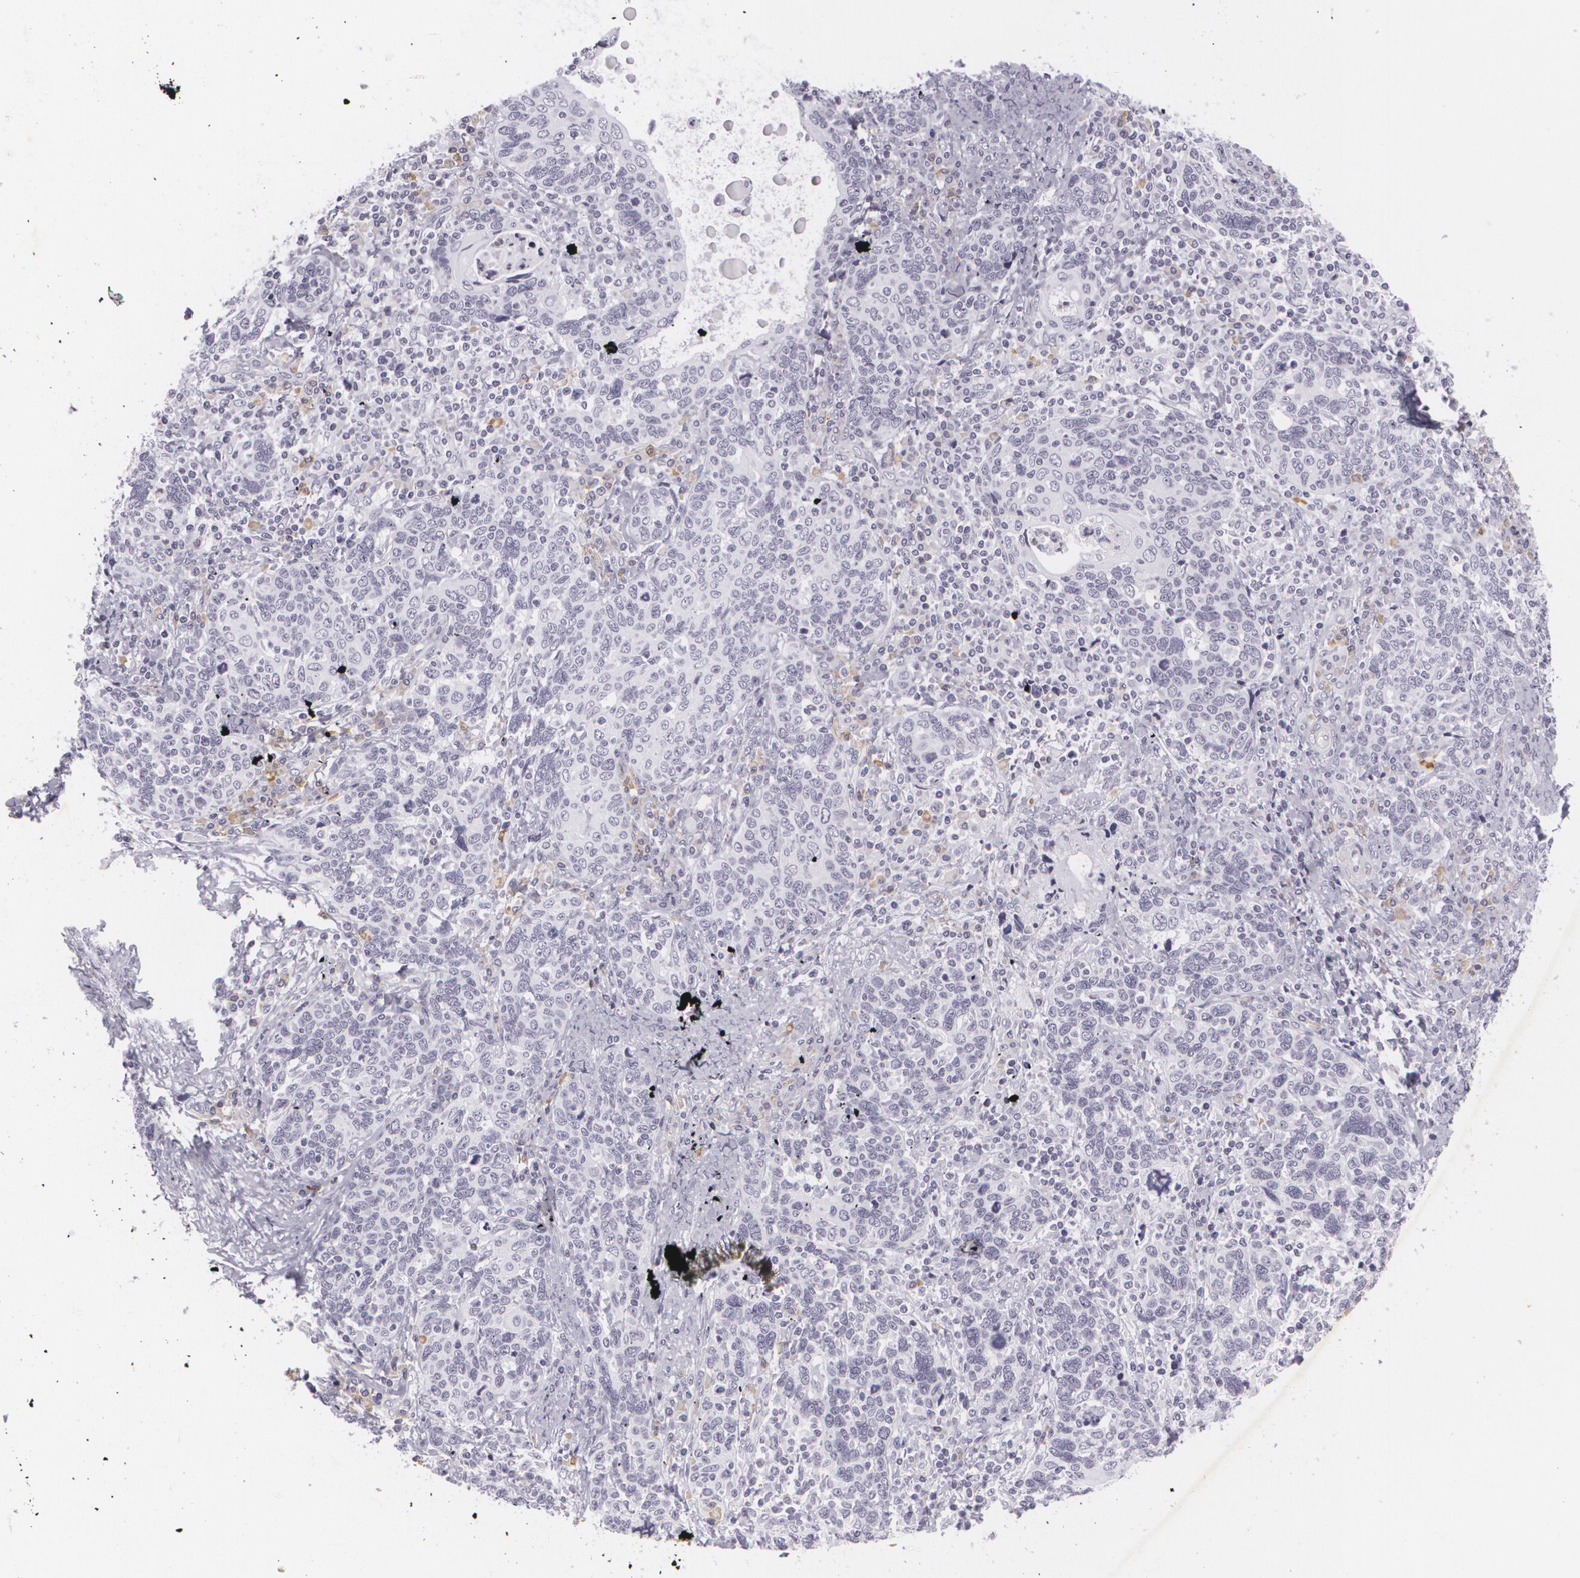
{"staining": {"intensity": "negative", "quantity": "none", "location": "none"}, "tissue": "cervical cancer", "cell_type": "Tumor cells", "image_type": "cancer", "snomed": [{"axis": "morphology", "description": "Squamous cell carcinoma, NOS"}, {"axis": "topography", "description": "Cervix"}], "caption": "Tumor cells show no significant staining in cervical squamous cell carcinoma.", "gene": "MAP2", "patient": {"sex": "female", "age": 41}}